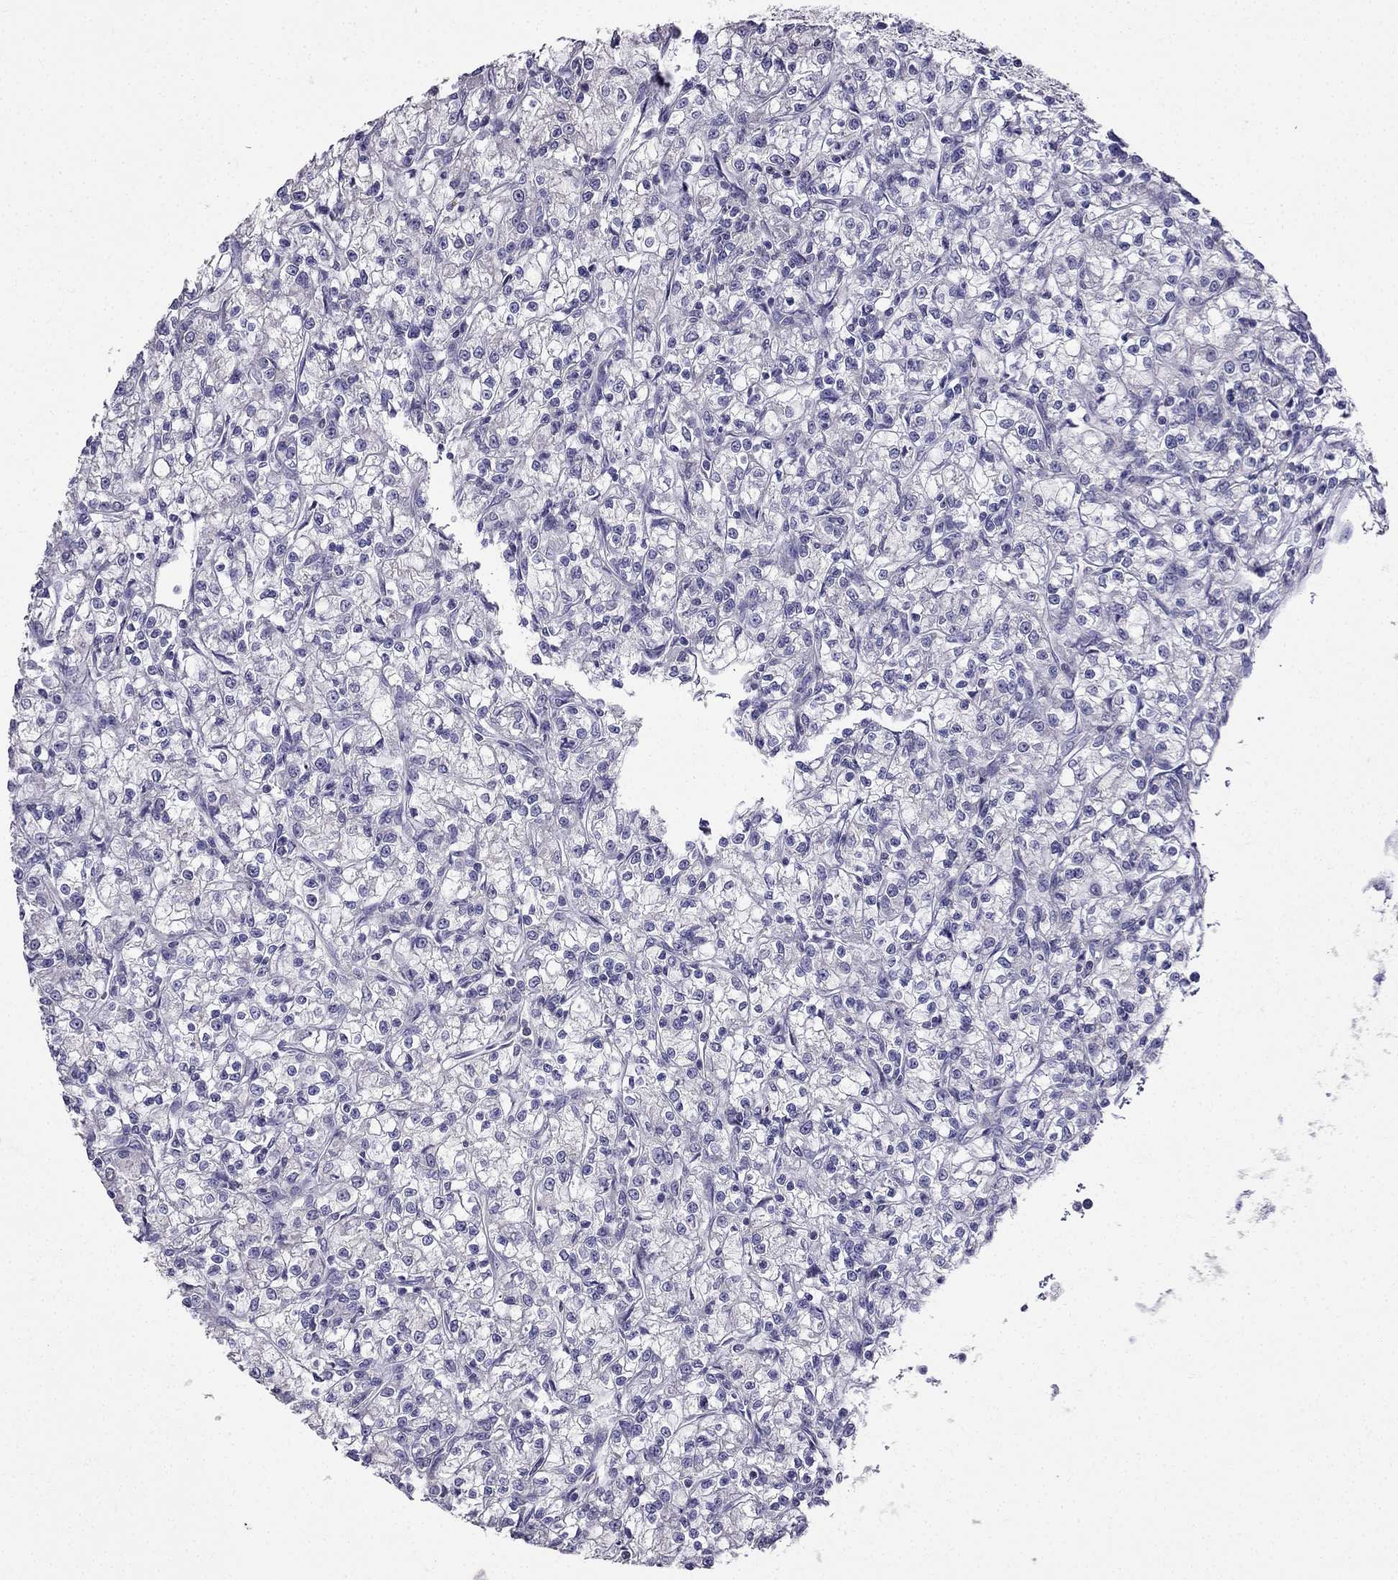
{"staining": {"intensity": "negative", "quantity": "none", "location": "none"}, "tissue": "renal cancer", "cell_type": "Tumor cells", "image_type": "cancer", "snomed": [{"axis": "morphology", "description": "Adenocarcinoma, NOS"}, {"axis": "topography", "description": "Kidney"}], "caption": "Micrograph shows no protein positivity in tumor cells of renal cancer (adenocarcinoma) tissue. (DAB IHC, high magnification).", "gene": "AS3MT", "patient": {"sex": "female", "age": 59}}